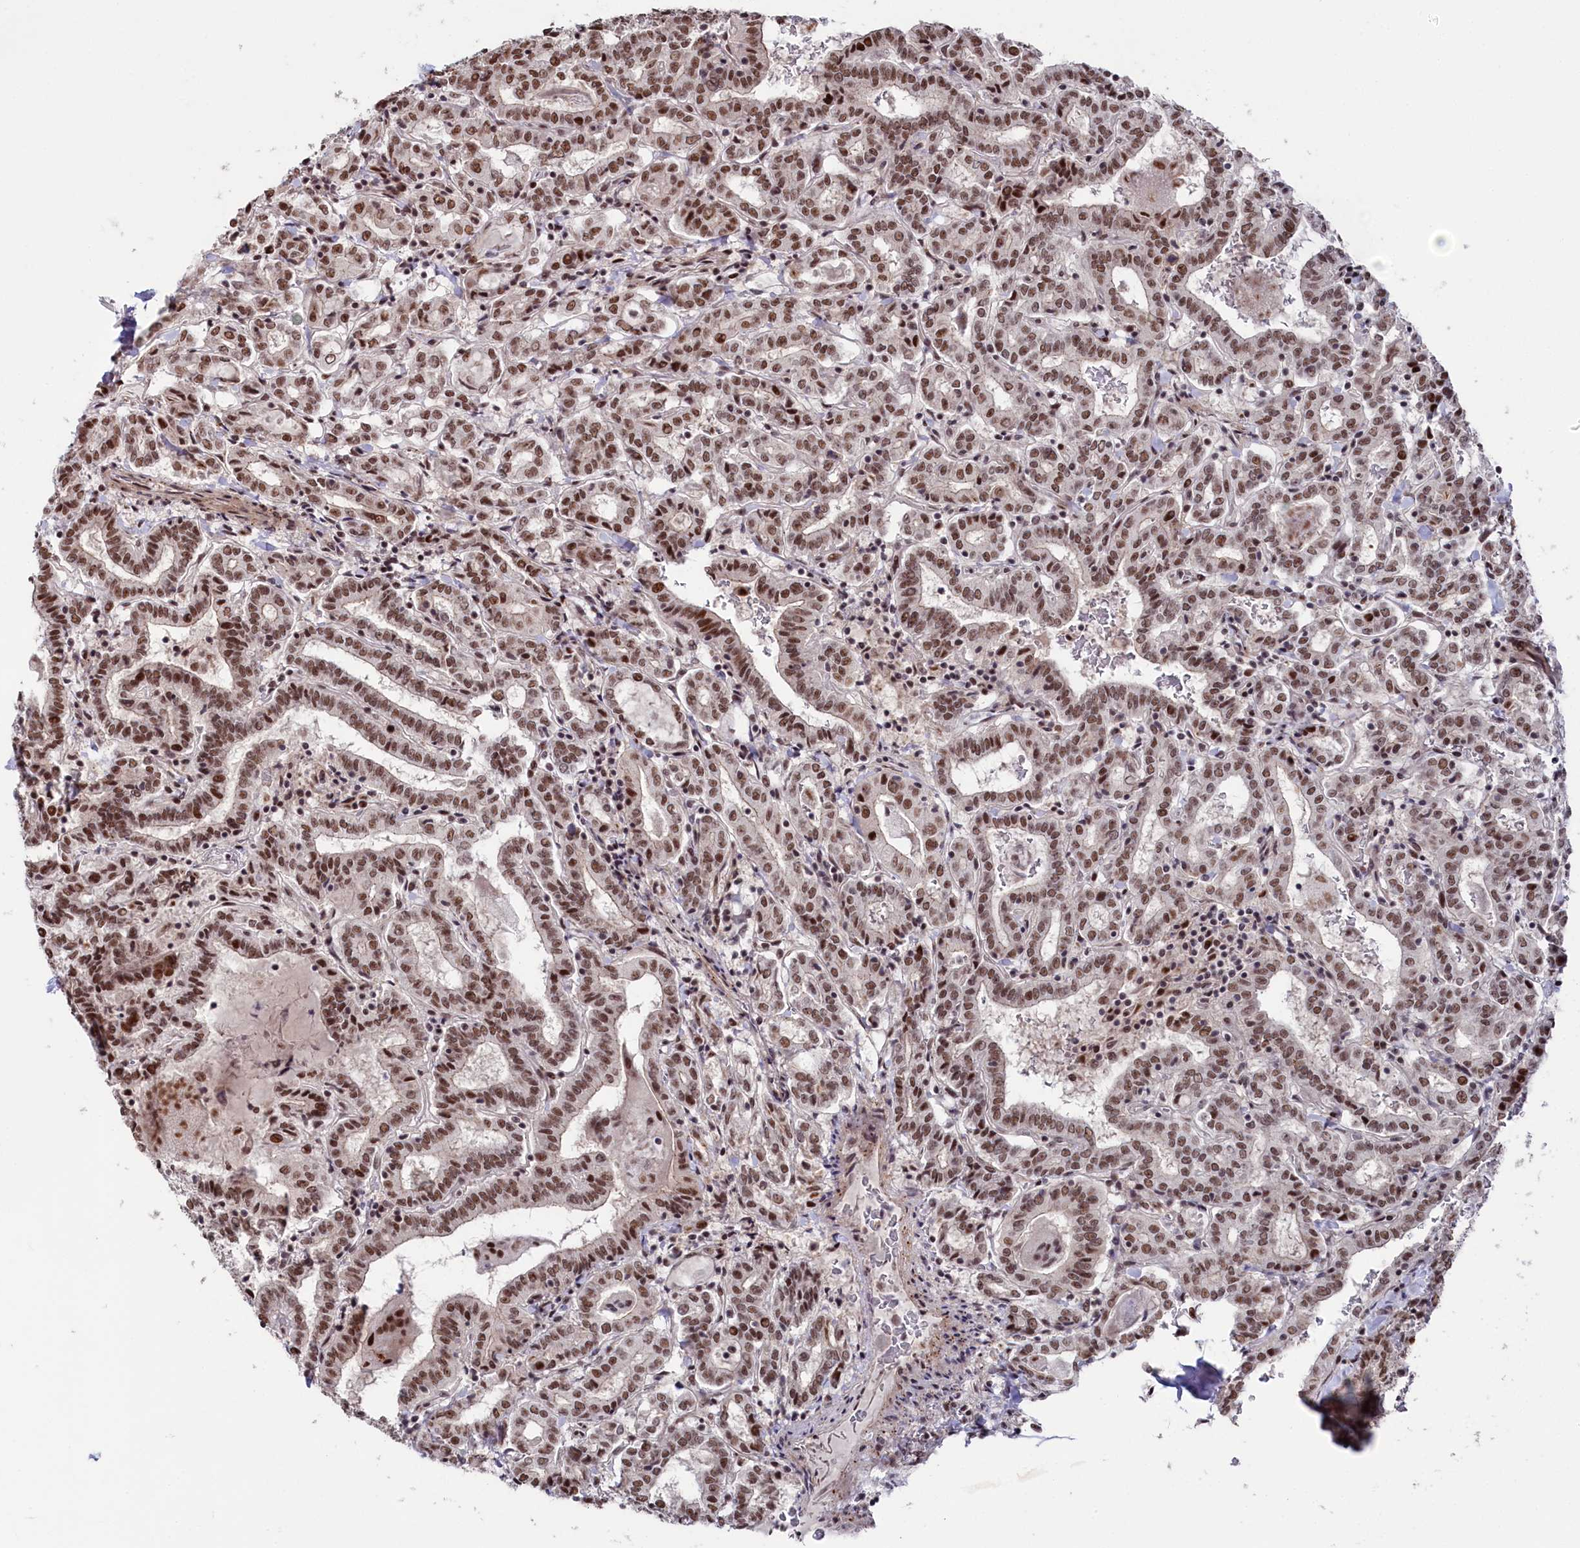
{"staining": {"intensity": "moderate", "quantity": ">75%", "location": "nuclear"}, "tissue": "thyroid cancer", "cell_type": "Tumor cells", "image_type": "cancer", "snomed": [{"axis": "morphology", "description": "Papillary adenocarcinoma, NOS"}, {"axis": "topography", "description": "Thyroid gland"}], "caption": "A high-resolution micrograph shows immunohistochemistry staining of thyroid cancer, which exhibits moderate nuclear expression in about >75% of tumor cells. (DAB IHC, brown staining for protein, blue staining for nuclei).", "gene": "POLR2H", "patient": {"sex": "female", "age": 72}}